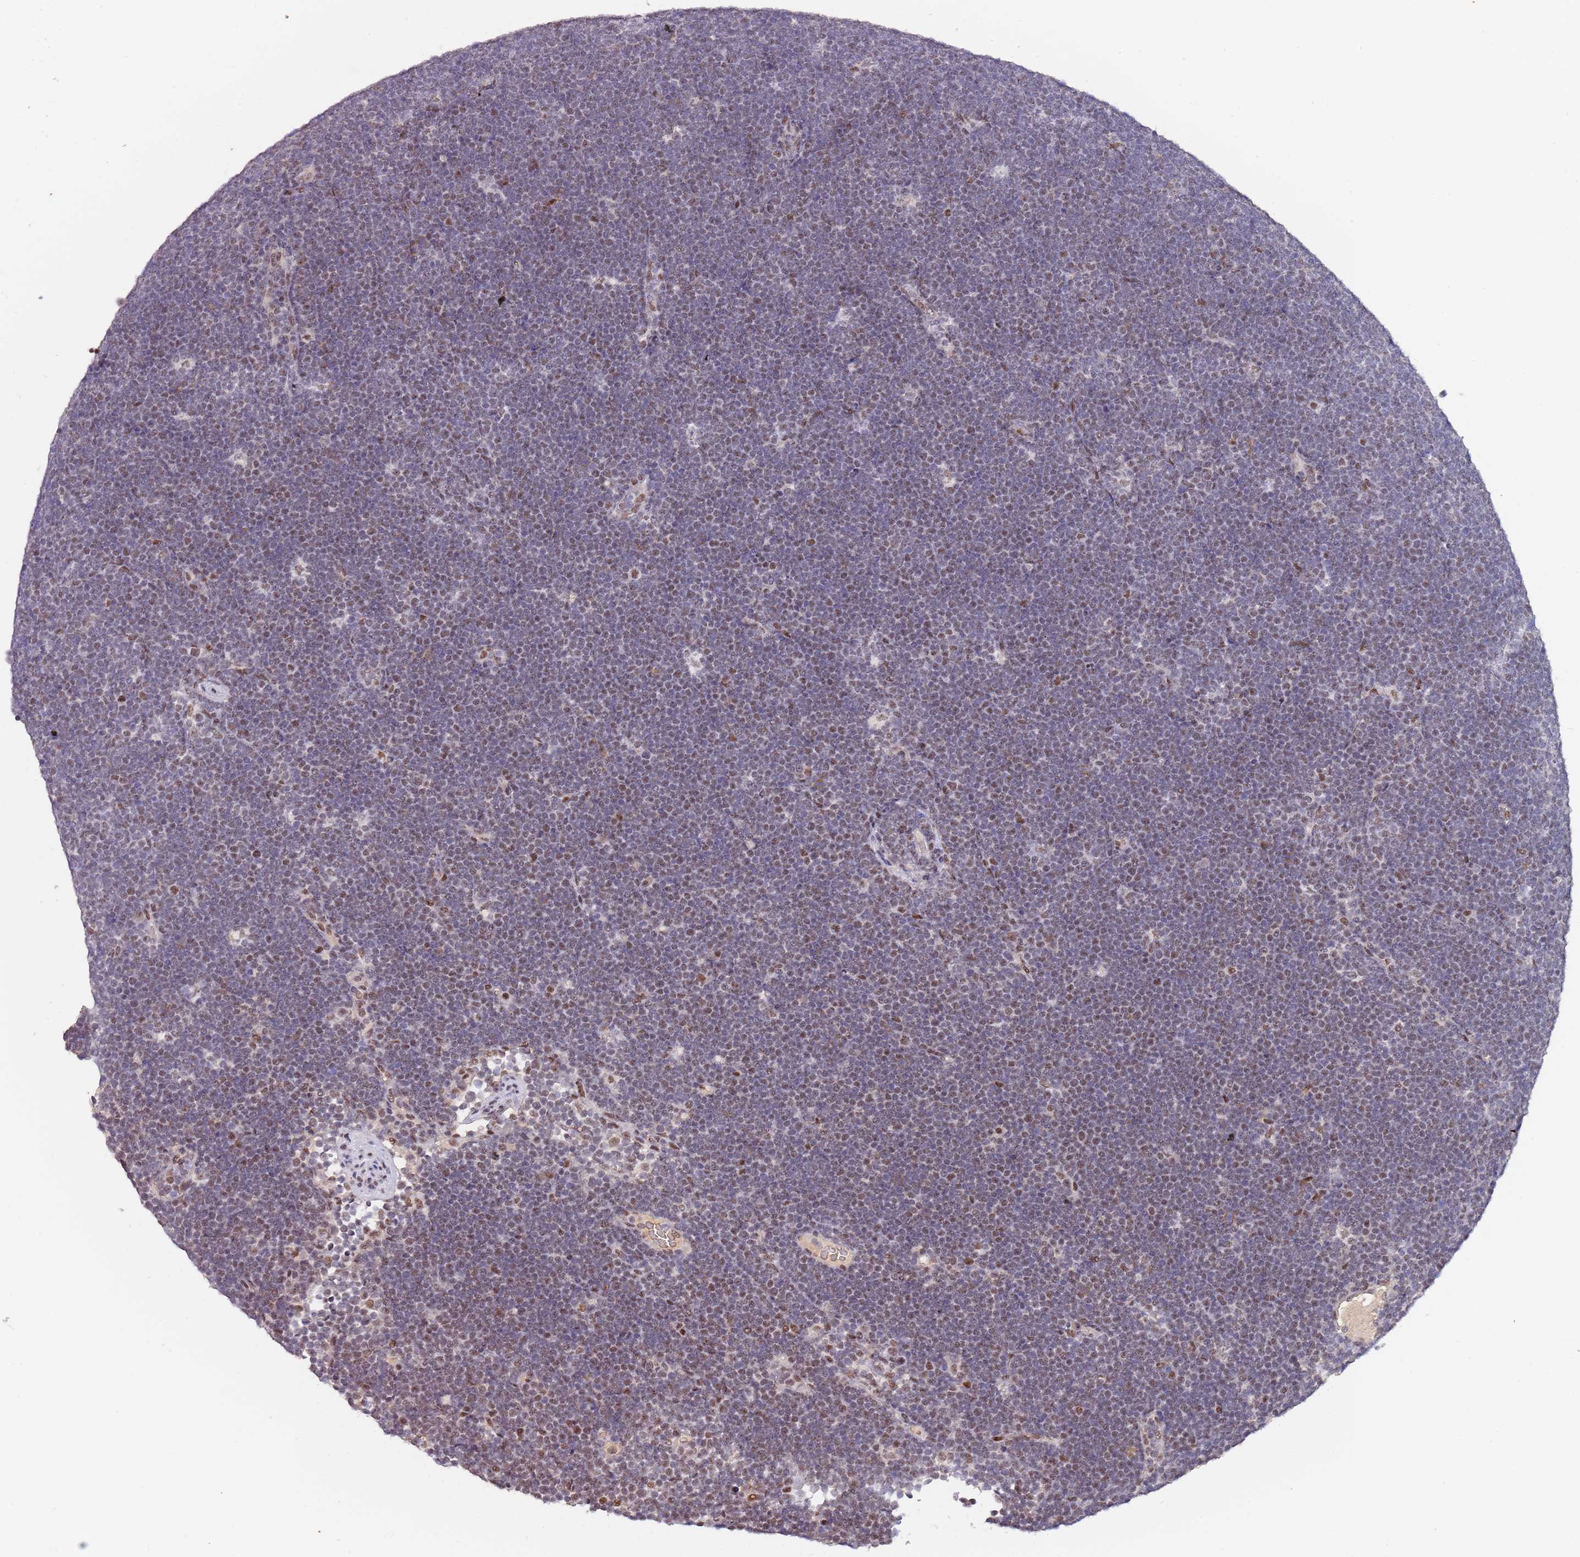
{"staining": {"intensity": "moderate", "quantity": "25%-75%", "location": "nuclear"}, "tissue": "lymphoma", "cell_type": "Tumor cells", "image_type": "cancer", "snomed": [{"axis": "morphology", "description": "Malignant lymphoma, non-Hodgkin's type, High grade"}, {"axis": "topography", "description": "Lymph node"}], "caption": "Protein expression analysis of lymphoma demonstrates moderate nuclear expression in approximately 25%-75% of tumor cells. The staining is performed using DAB (3,3'-diaminobenzidine) brown chromogen to label protein expression. The nuclei are counter-stained blue using hematoxylin.", "gene": "CIZ1", "patient": {"sex": "male", "age": 13}}